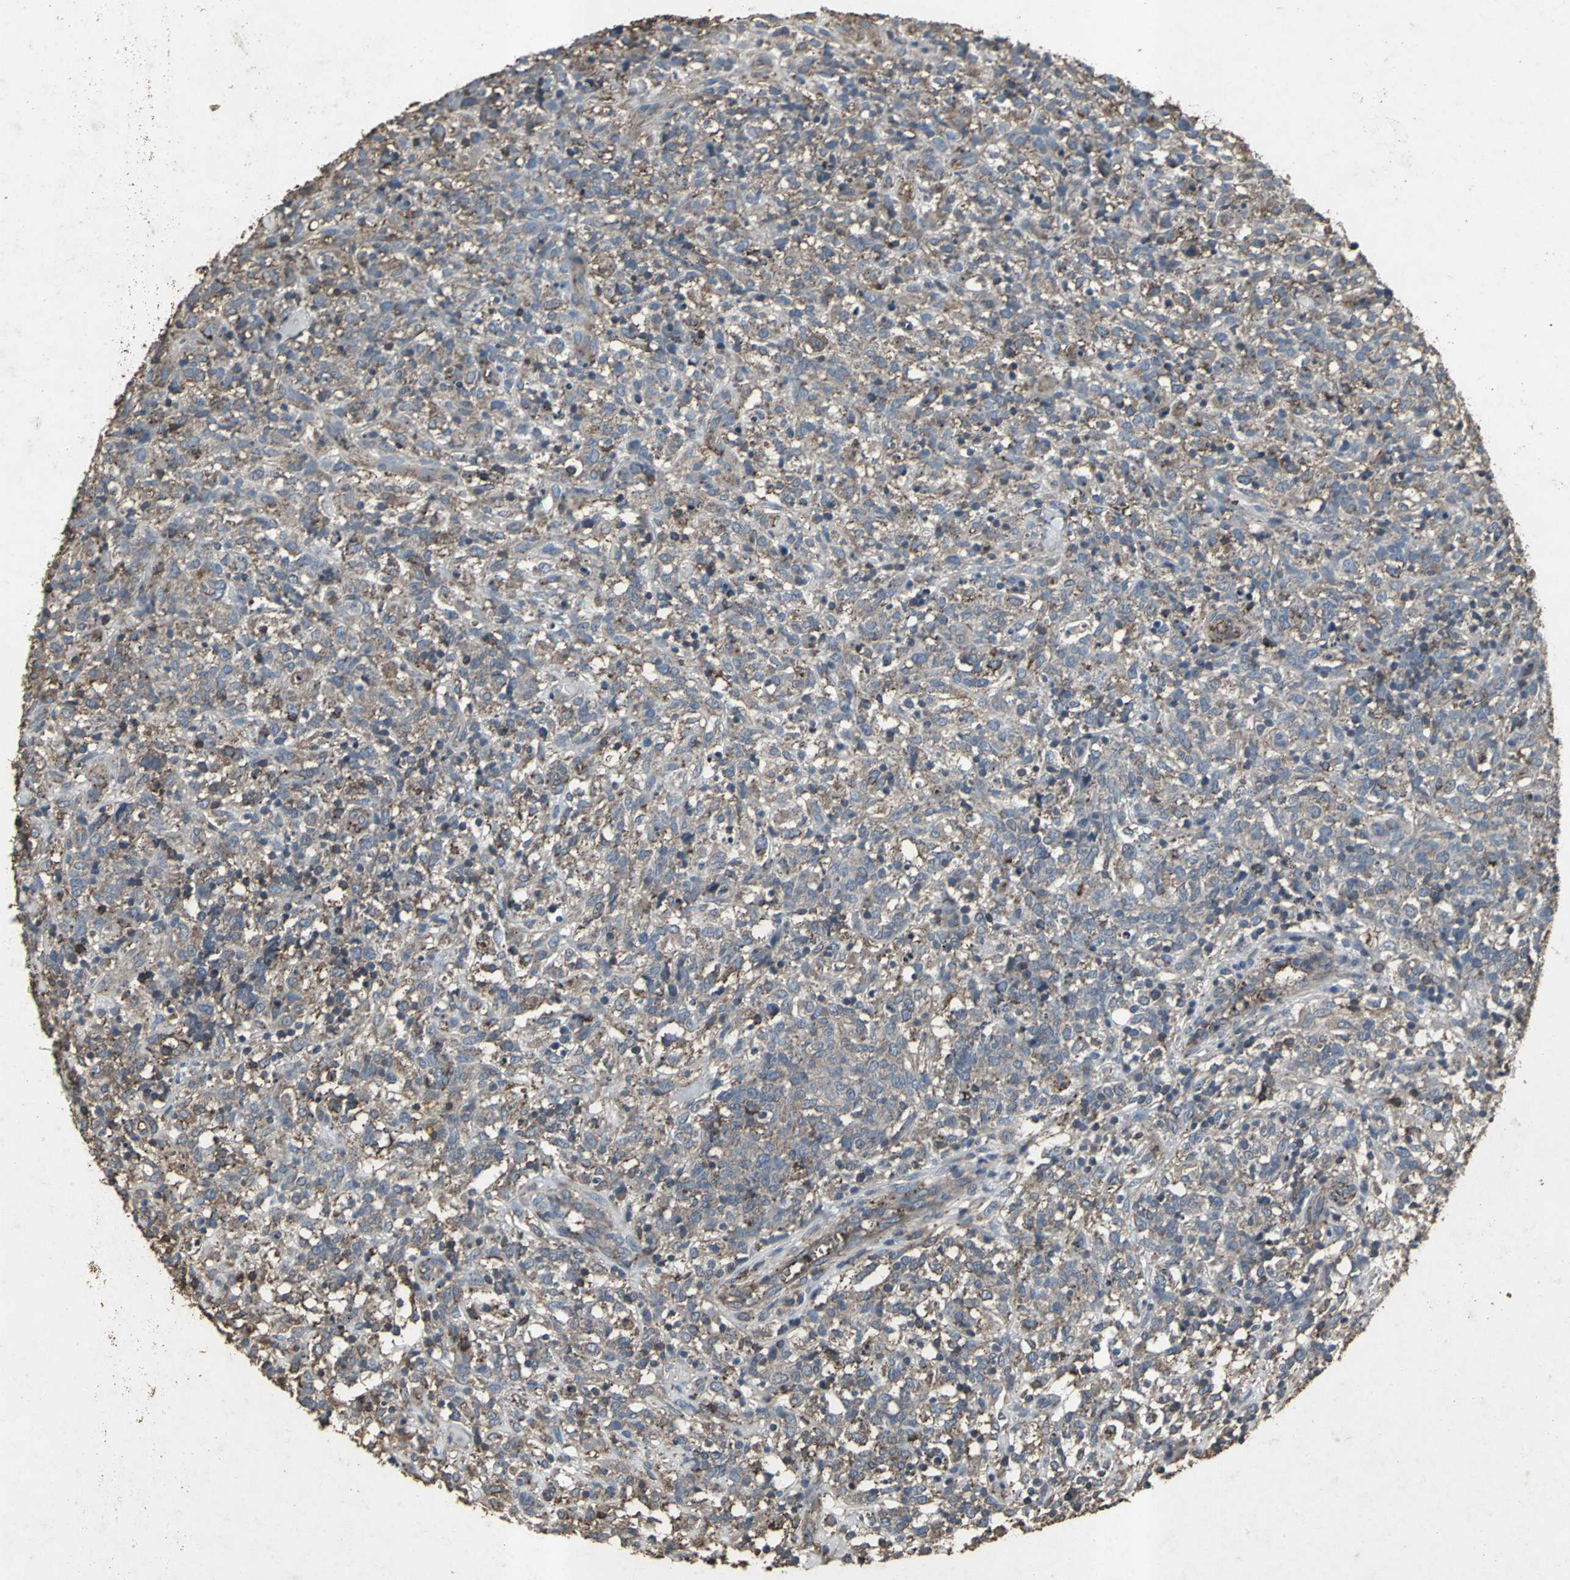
{"staining": {"intensity": "moderate", "quantity": "25%-75%", "location": "cytoplasmic/membranous"}, "tissue": "lymphoma", "cell_type": "Tumor cells", "image_type": "cancer", "snomed": [{"axis": "morphology", "description": "Malignant lymphoma, non-Hodgkin's type, High grade"}, {"axis": "topography", "description": "Lymph node"}], "caption": "The photomicrograph demonstrates immunohistochemical staining of malignant lymphoma, non-Hodgkin's type (high-grade). There is moderate cytoplasmic/membranous expression is identified in about 25%-75% of tumor cells. The staining was performed using DAB (3,3'-diaminobenzidine), with brown indicating positive protein expression. Nuclei are stained blue with hematoxylin.", "gene": "CCR9", "patient": {"sex": "female", "age": 73}}